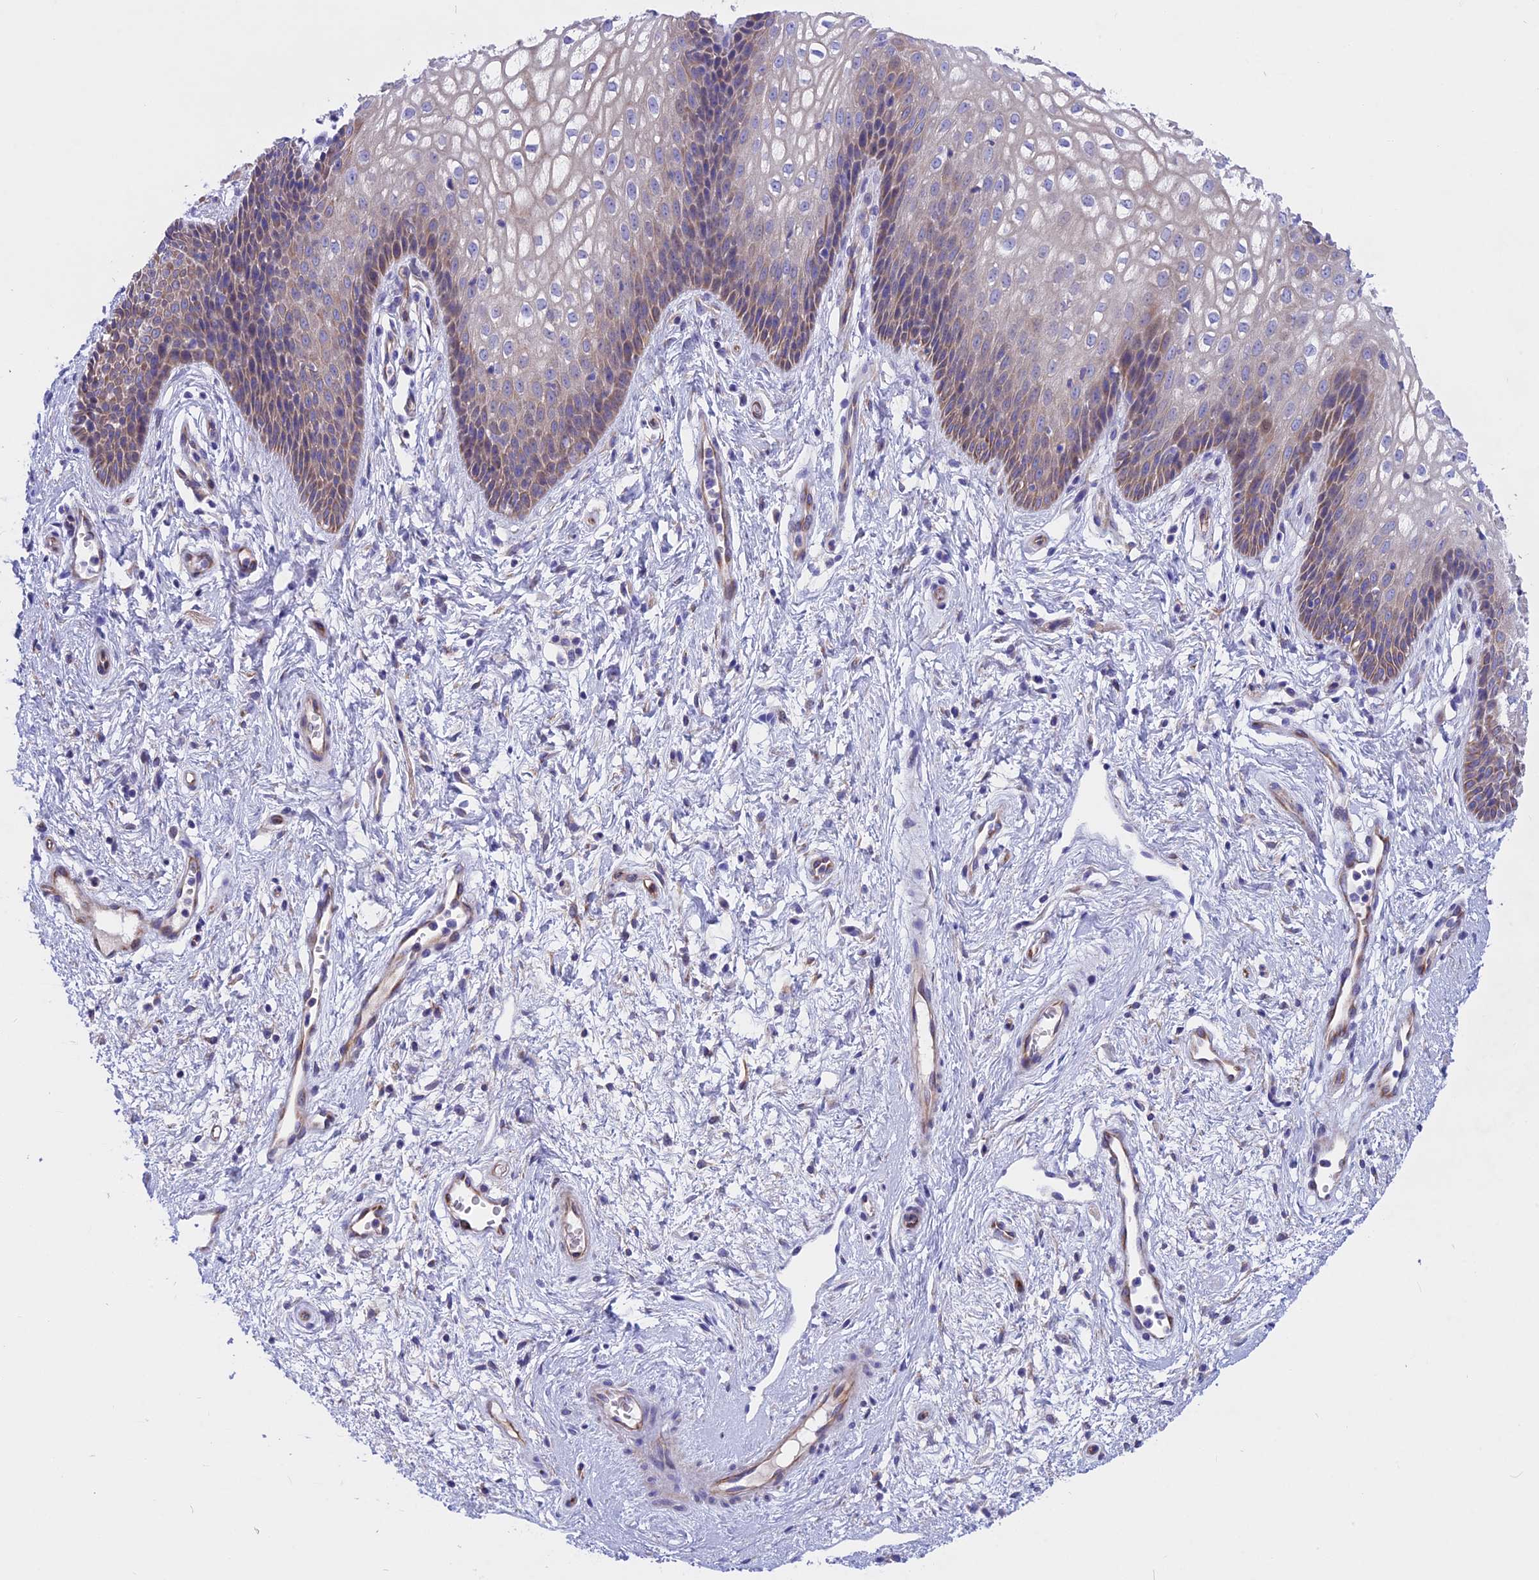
{"staining": {"intensity": "weak", "quantity": "25%-75%", "location": "cytoplasmic/membranous"}, "tissue": "vagina", "cell_type": "Squamous epithelial cells", "image_type": "normal", "snomed": [{"axis": "morphology", "description": "Normal tissue, NOS"}, {"axis": "topography", "description": "Vagina"}], "caption": "Protein staining displays weak cytoplasmic/membranous expression in about 25%-75% of squamous epithelial cells in normal vagina. (DAB (3,3'-diaminobenzidine) IHC, brown staining for protein, blue staining for nuclei).", "gene": "TMEM138", "patient": {"sex": "female", "age": 34}}